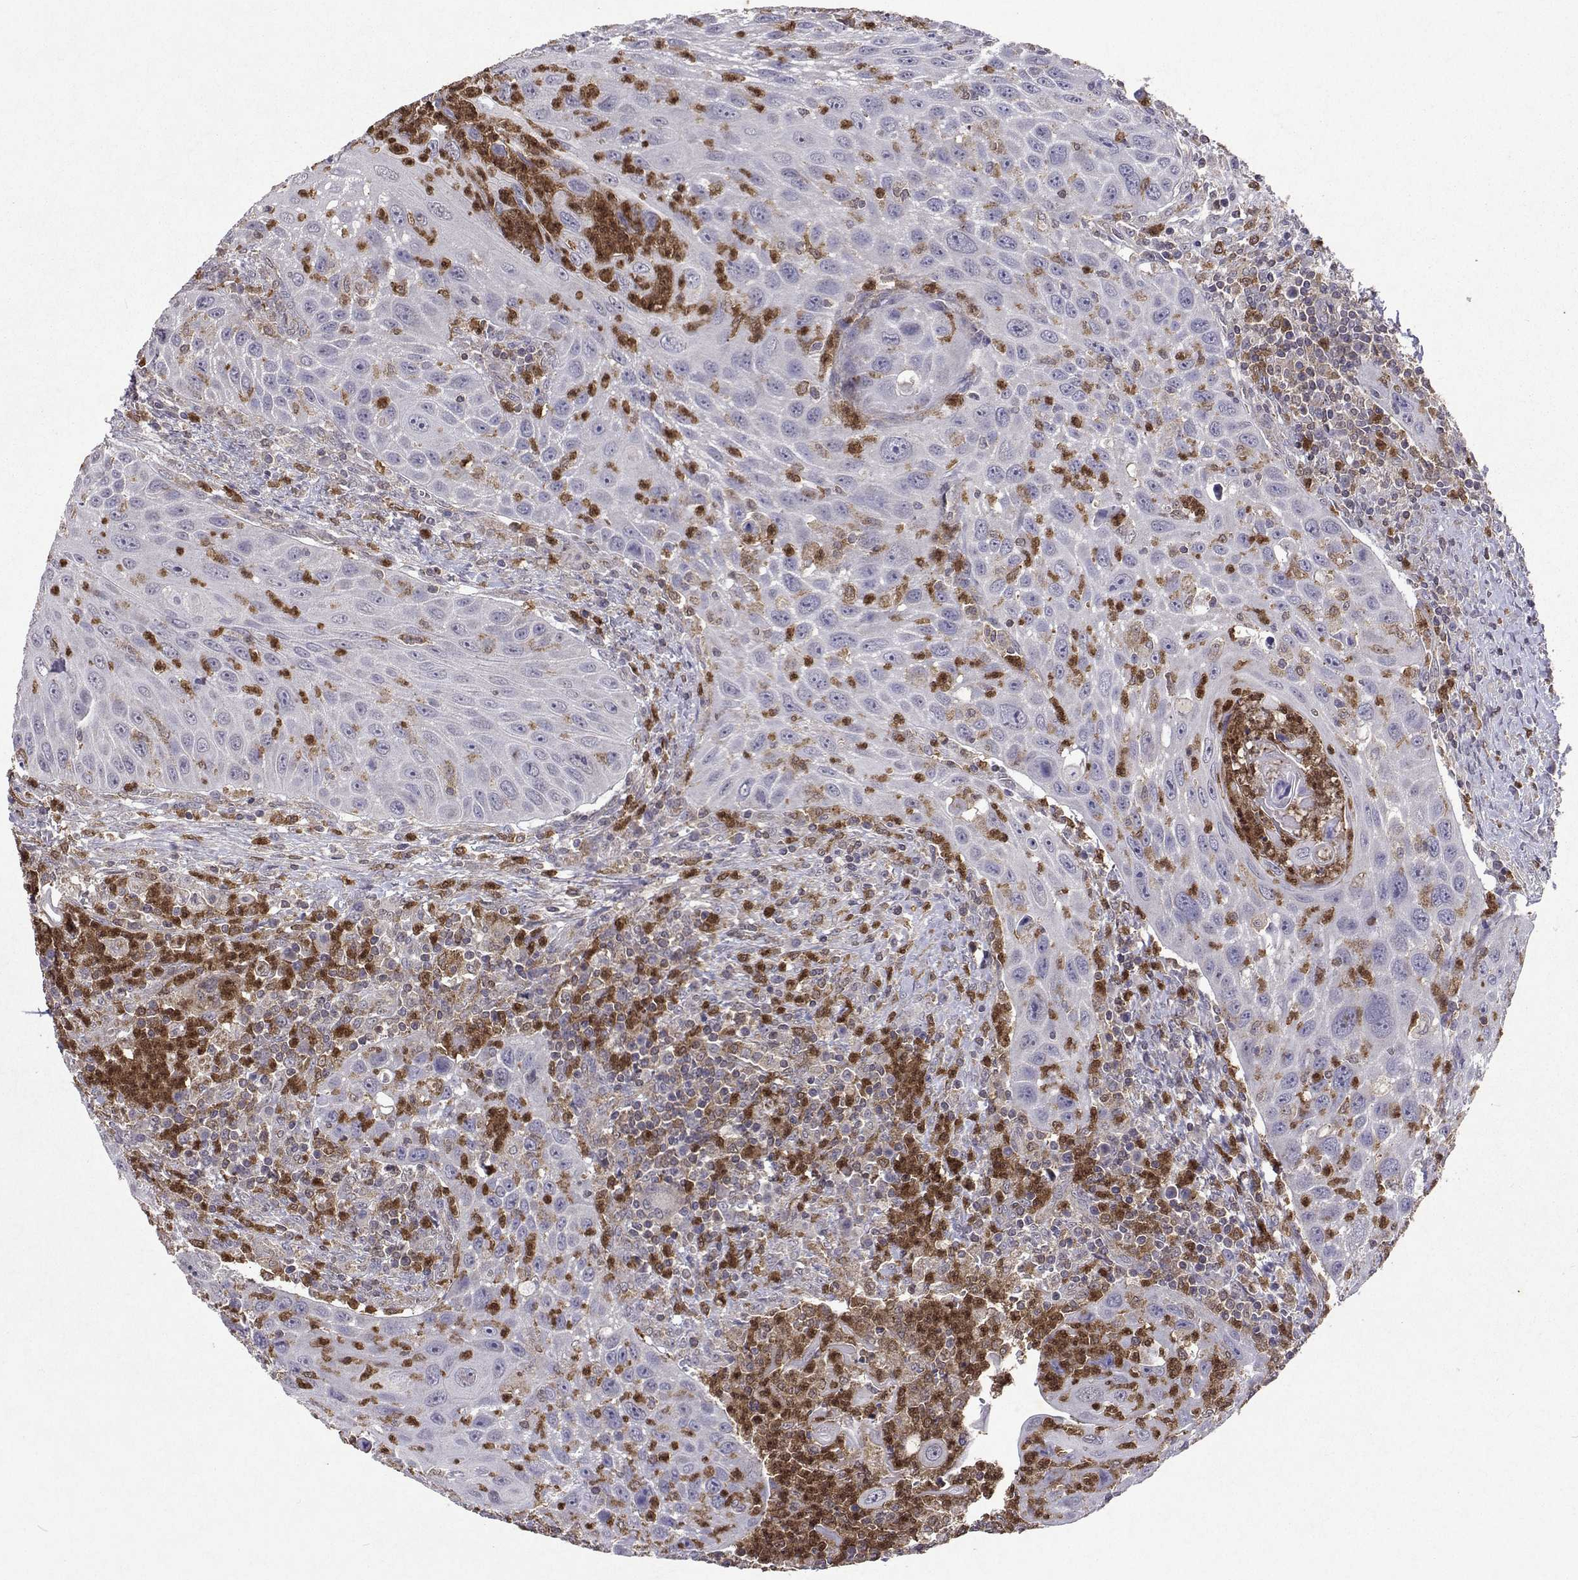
{"staining": {"intensity": "negative", "quantity": "none", "location": "none"}, "tissue": "head and neck cancer", "cell_type": "Tumor cells", "image_type": "cancer", "snomed": [{"axis": "morphology", "description": "Squamous cell carcinoma, NOS"}, {"axis": "topography", "description": "Head-Neck"}], "caption": "This image is of head and neck squamous cell carcinoma stained with immunohistochemistry to label a protein in brown with the nuclei are counter-stained blue. There is no expression in tumor cells. (DAB (3,3'-diaminobenzidine) immunohistochemistry (IHC) with hematoxylin counter stain).", "gene": "APAF1", "patient": {"sex": "male", "age": 69}}